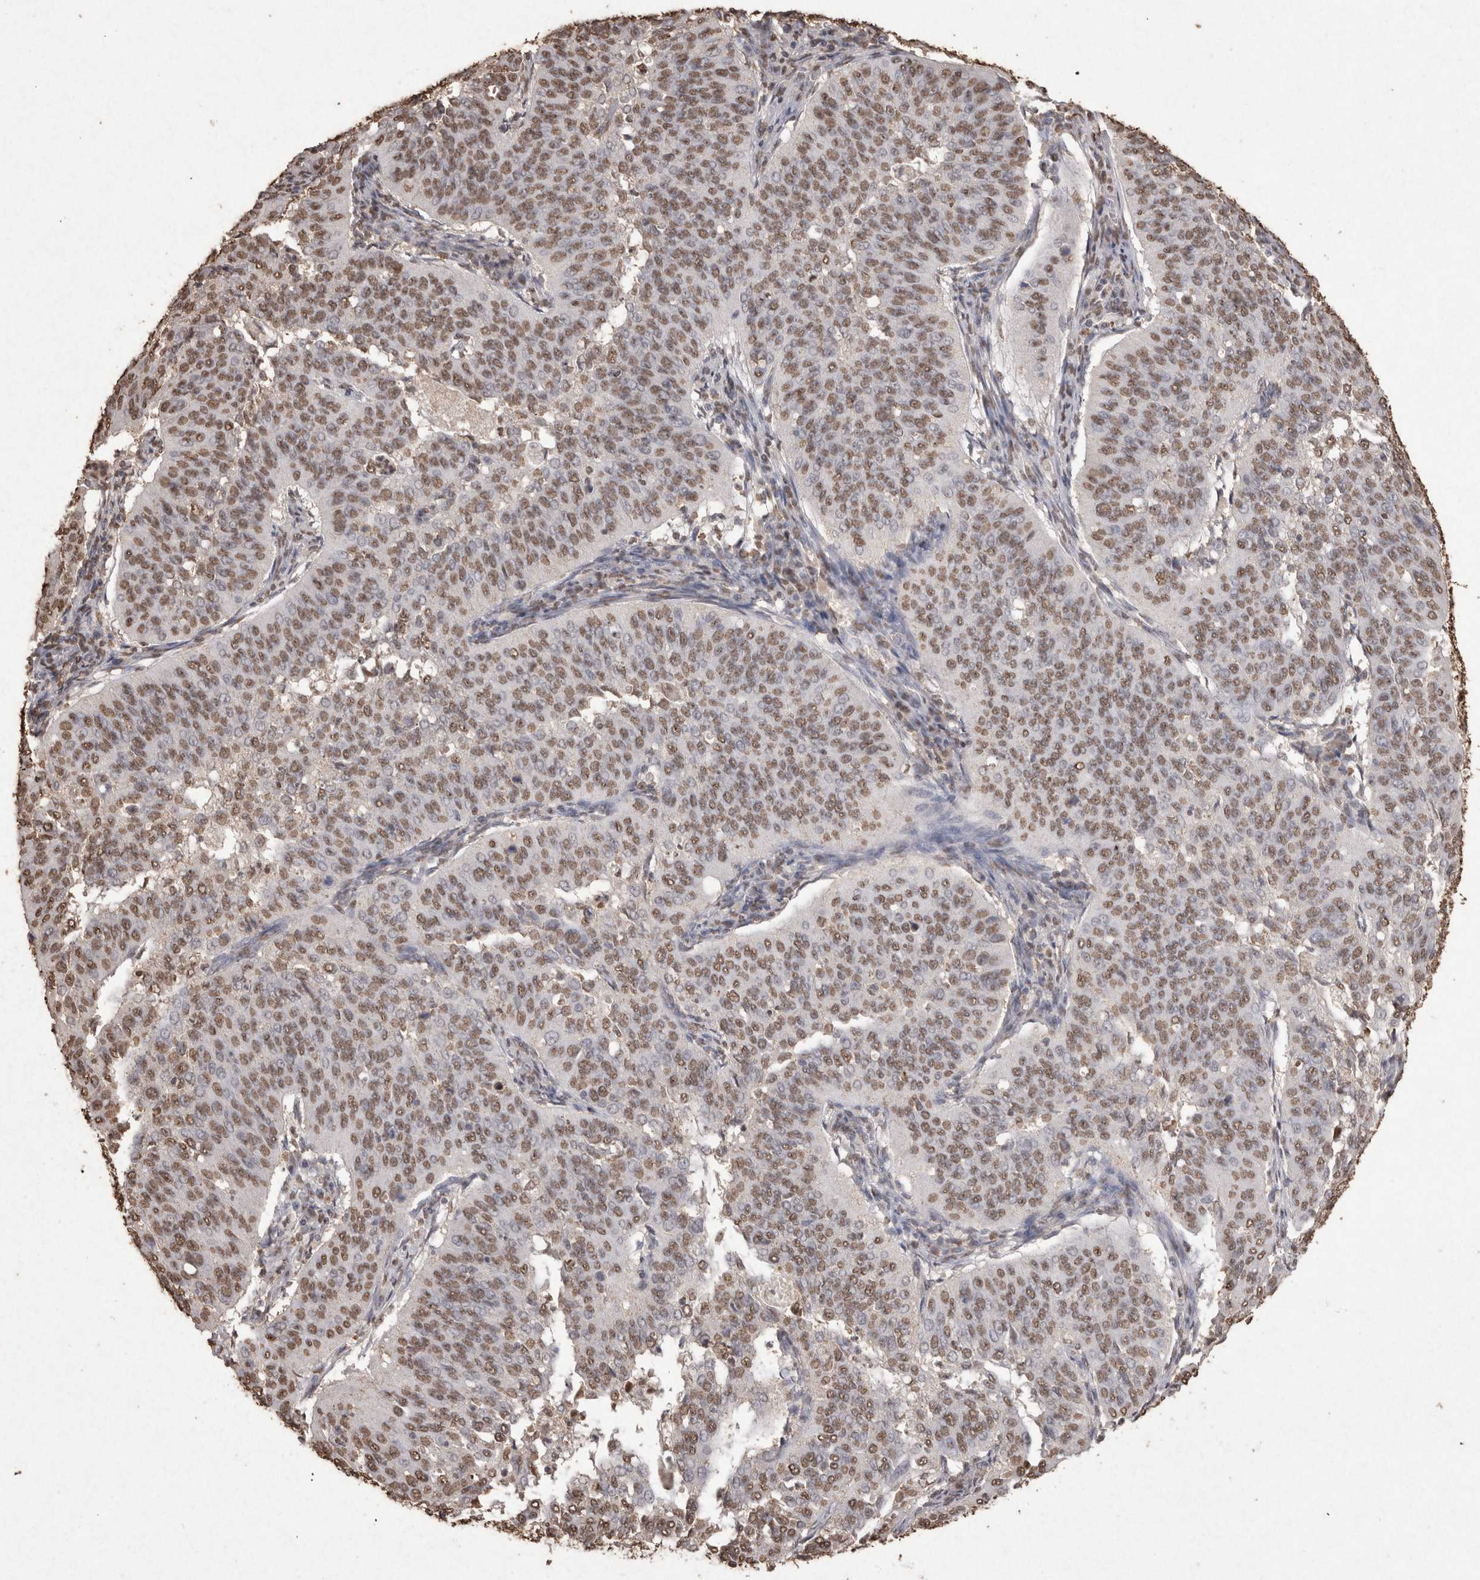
{"staining": {"intensity": "moderate", "quantity": ">75%", "location": "nuclear"}, "tissue": "cervical cancer", "cell_type": "Tumor cells", "image_type": "cancer", "snomed": [{"axis": "morphology", "description": "Normal tissue, NOS"}, {"axis": "morphology", "description": "Squamous cell carcinoma, NOS"}, {"axis": "topography", "description": "Cervix"}], "caption": "There is medium levels of moderate nuclear positivity in tumor cells of cervical cancer, as demonstrated by immunohistochemical staining (brown color).", "gene": "POU5F1", "patient": {"sex": "female", "age": 39}}